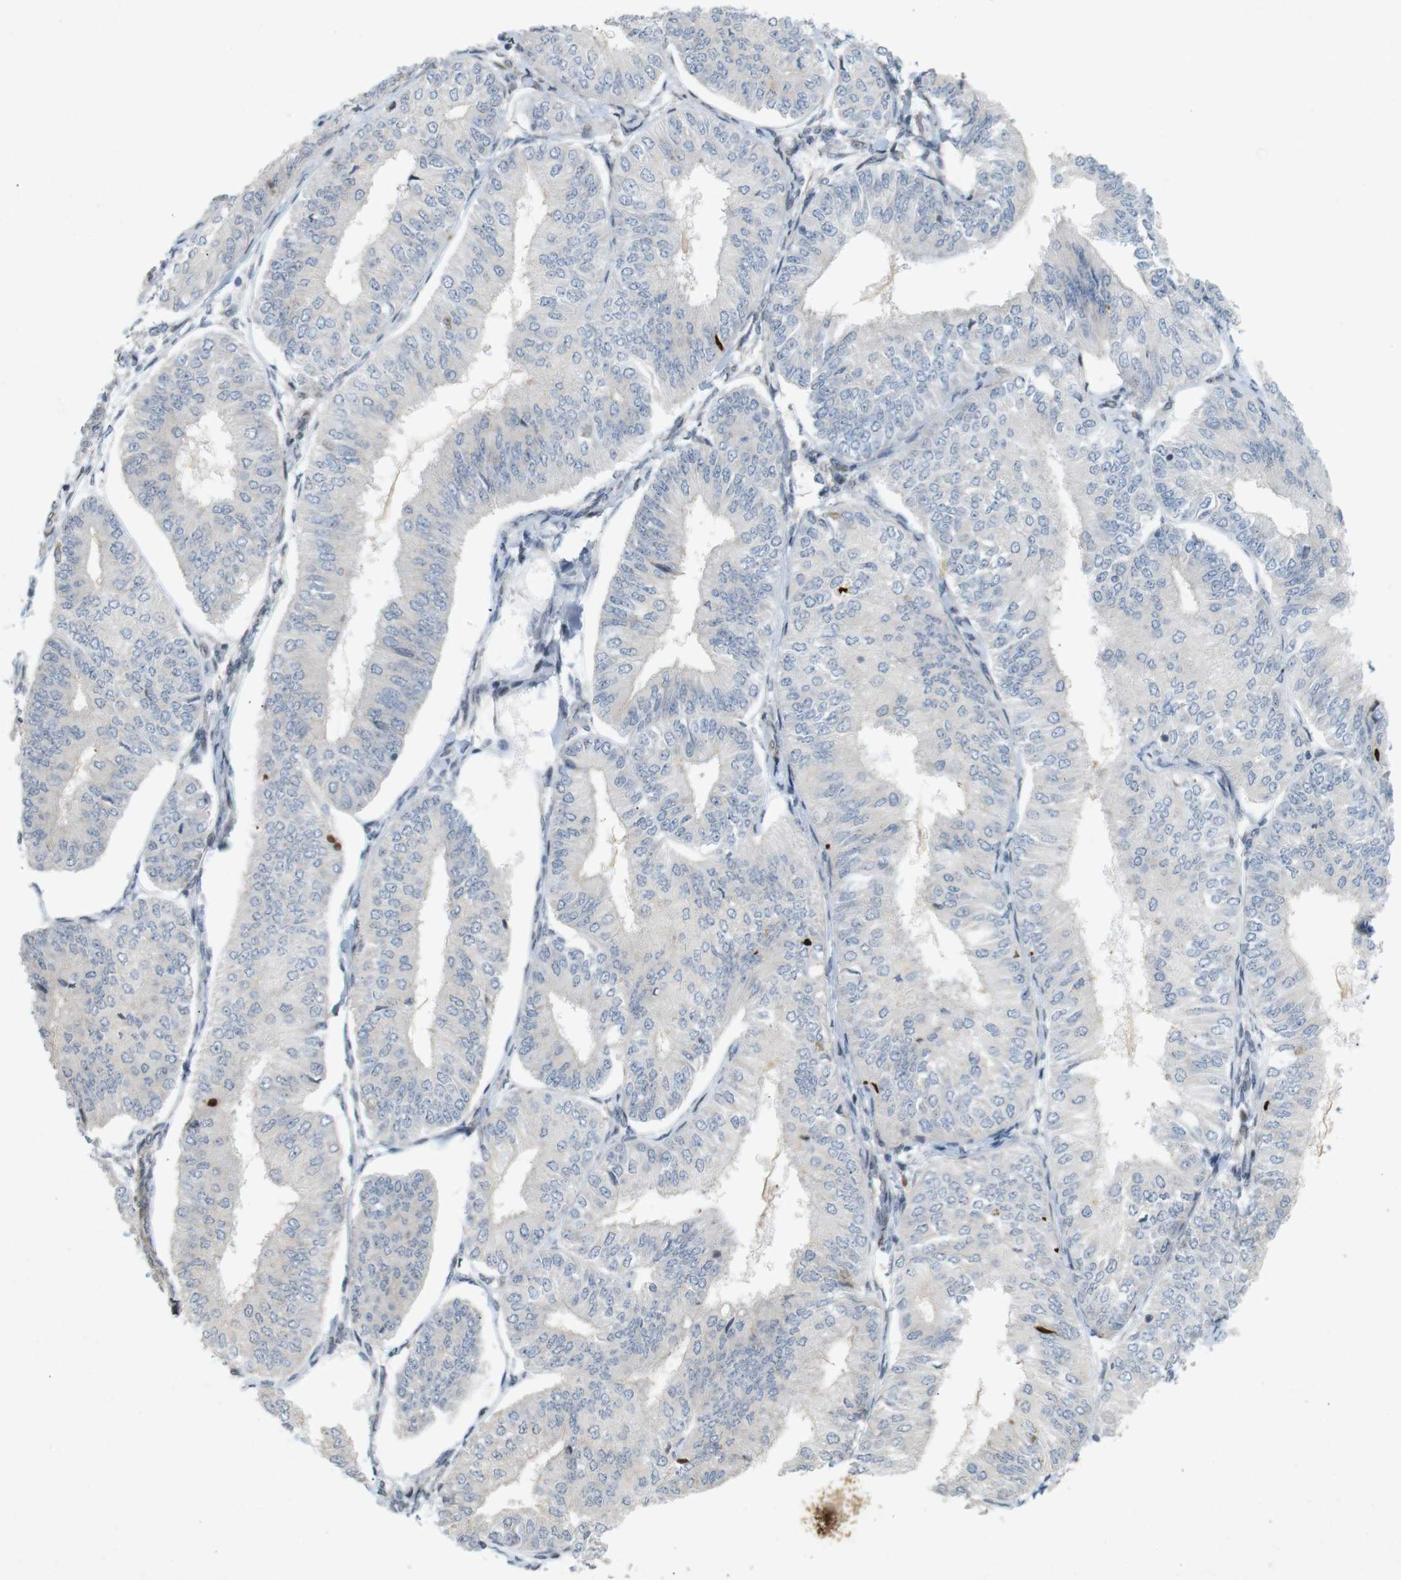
{"staining": {"intensity": "negative", "quantity": "none", "location": "none"}, "tissue": "endometrial cancer", "cell_type": "Tumor cells", "image_type": "cancer", "snomed": [{"axis": "morphology", "description": "Adenocarcinoma, NOS"}, {"axis": "topography", "description": "Endometrium"}], "caption": "A high-resolution photomicrograph shows IHC staining of adenocarcinoma (endometrial), which shows no significant positivity in tumor cells.", "gene": "PPP1R14A", "patient": {"sex": "female", "age": 58}}